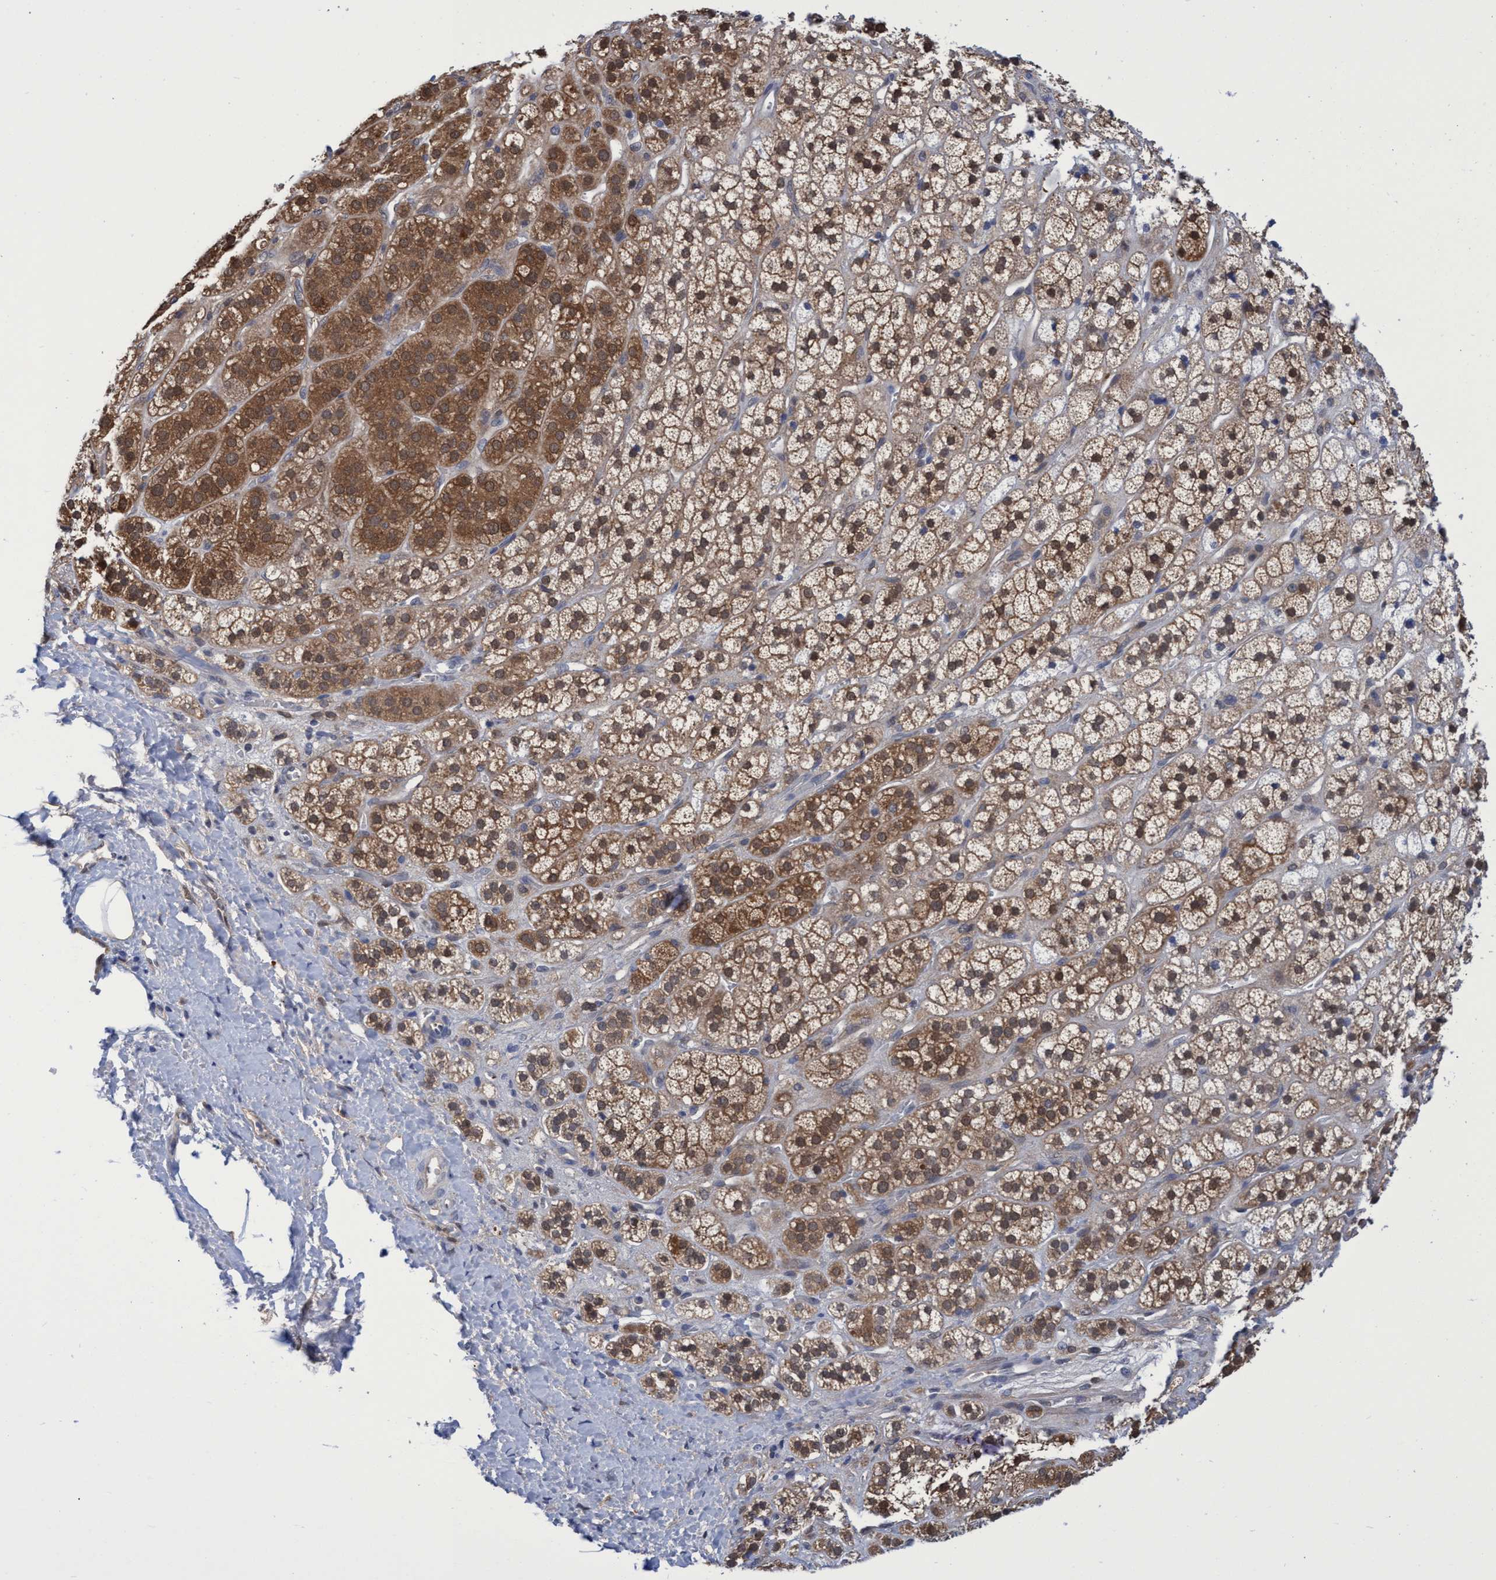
{"staining": {"intensity": "moderate", "quantity": ">75%", "location": "cytoplasmic/membranous"}, "tissue": "adrenal gland", "cell_type": "Glandular cells", "image_type": "normal", "snomed": [{"axis": "morphology", "description": "Normal tissue, NOS"}, {"axis": "topography", "description": "Adrenal gland"}], "caption": "This photomicrograph displays immunohistochemistry staining of normal human adrenal gland, with medium moderate cytoplasmic/membranous staining in approximately >75% of glandular cells.", "gene": "PNPO", "patient": {"sex": "male", "age": 56}}